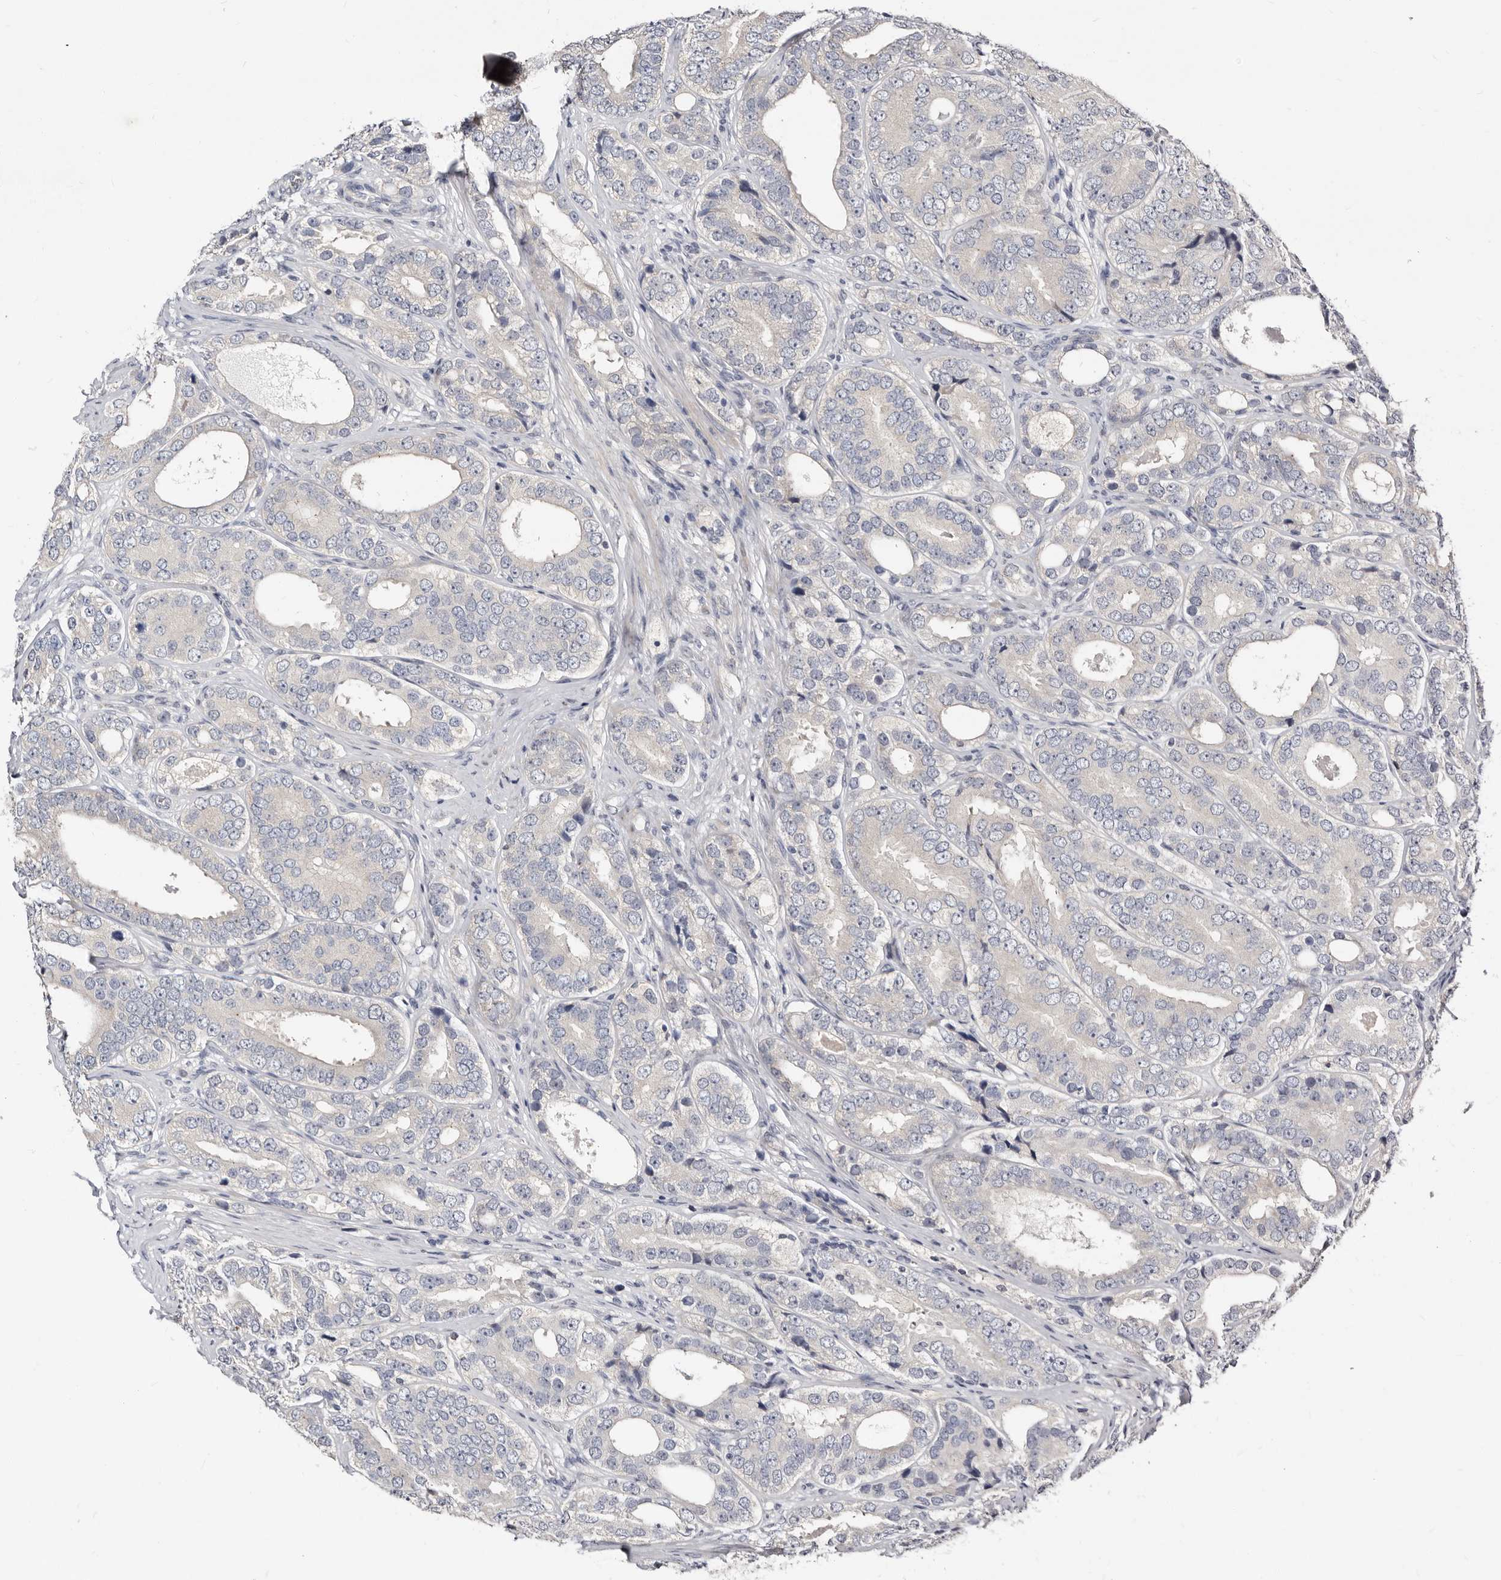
{"staining": {"intensity": "negative", "quantity": "none", "location": "none"}, "tissue": "prostate cancer", "cell_type": "Tumor cells", "image_type": "cancer", "snomed": [{"axis": "morphology", "description": "Adenocarcinoma, High grade"}, {"axis": "topography", "description": "Prostate"}], "caption": "High magnification brightfield microscopy of prostate adenocarcinoma (high-grade) stained with DAB (brown) and counterstained with hematoxylin (blue): tumor cells show no significant staining.", "gene": "KLHL4", "patient": {"sex": "male", "age": 56}}